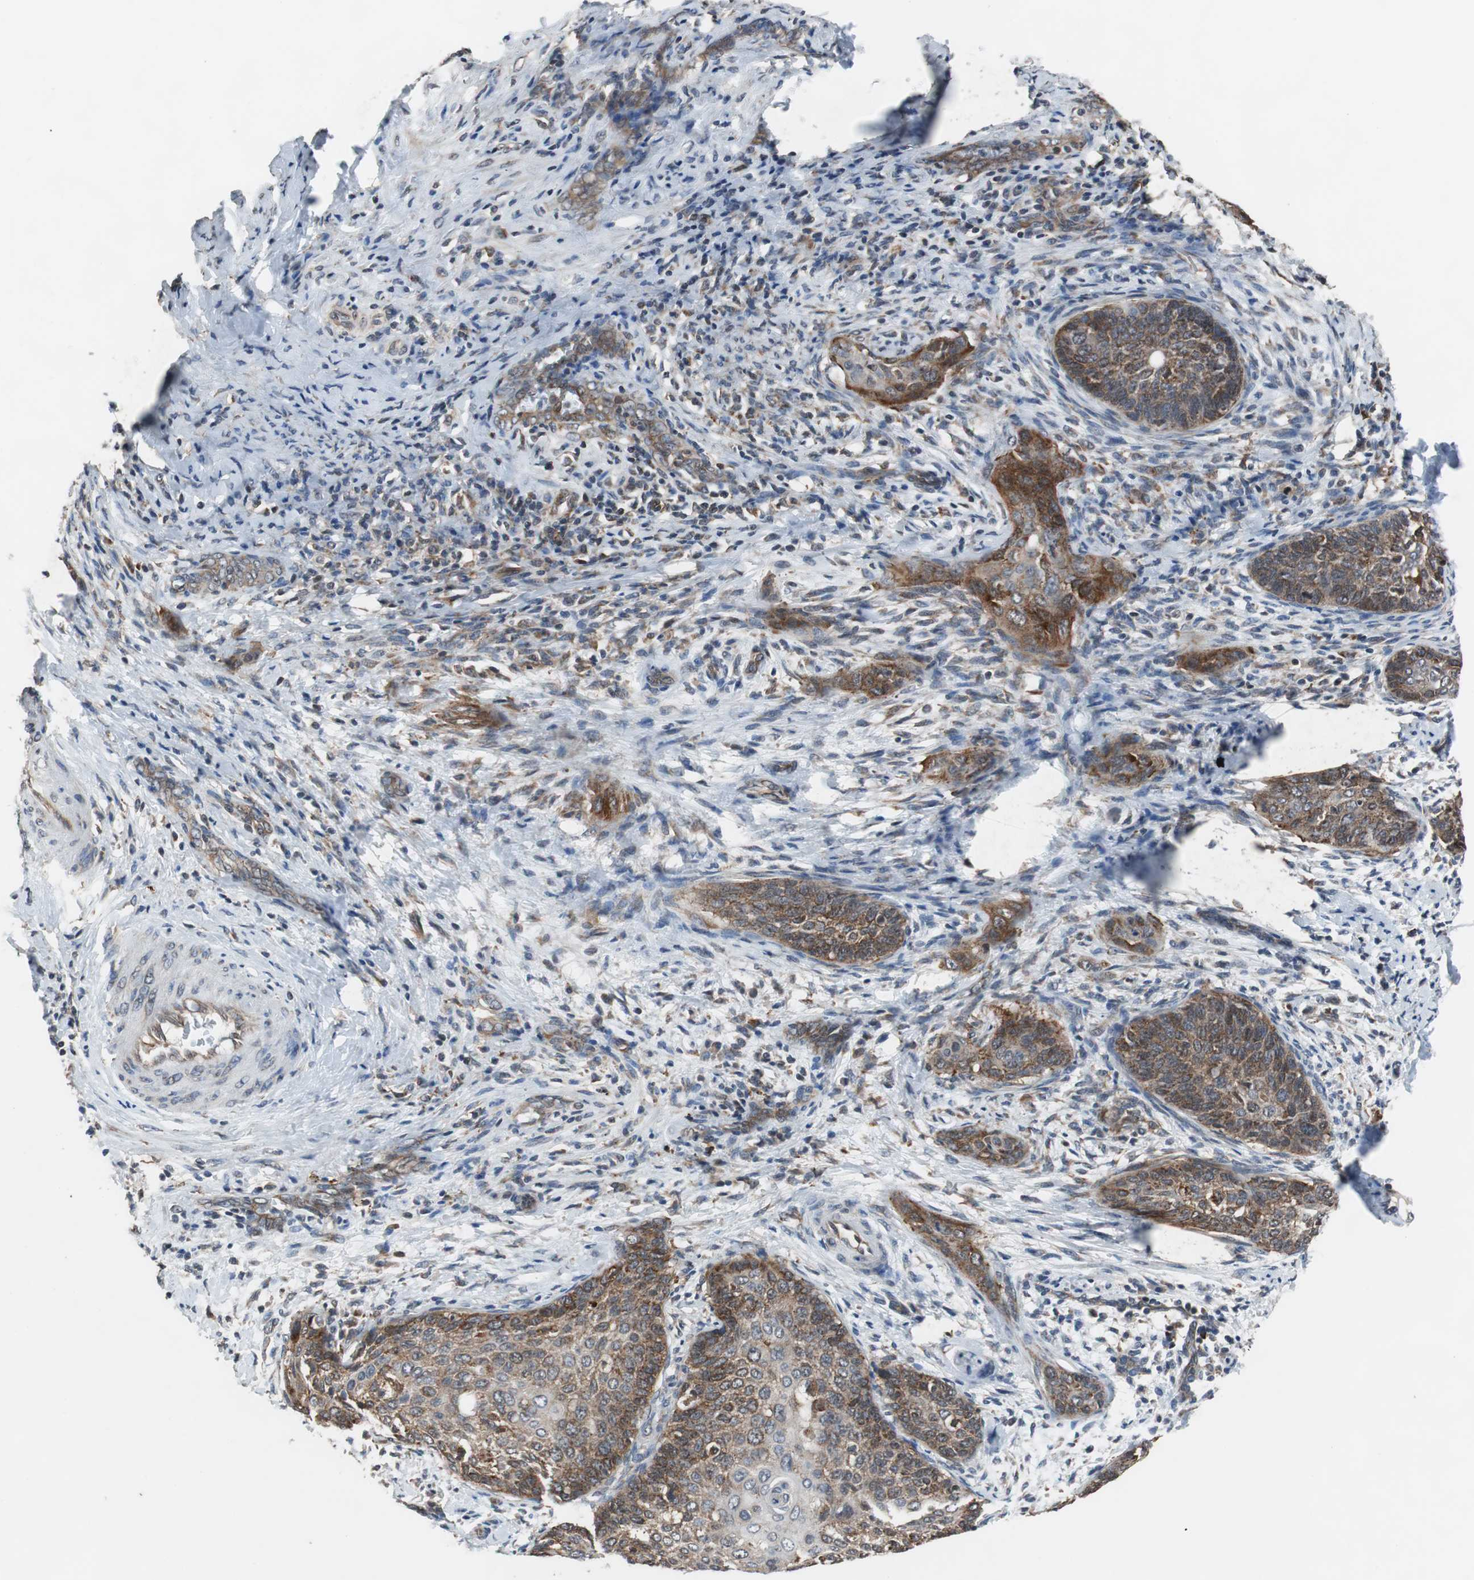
{"staining": {"intensity": "strong", "quantity": ">75%", "location": "cytoplasmic/membranous"}, "tissue": "cervical cancer", "cell_type": "Tumor cells", "image_type": "cancer", "snomed": [{"axis": "morphology", "description": "Squamous cell carcinoma, NOS"}, {"axis": "topography", "description": "Cervix"}], "caption": "Immunohistochemistry (IHC) micrograph of squamous cell carcinoma (cervical) stained for a protein (brown), which exhibits high levels of strong cytoplasmic/membranous positivity in about >75% of tumor cells.", "gene": "USP10", "patient": {"sex": "female", "age": 33}}